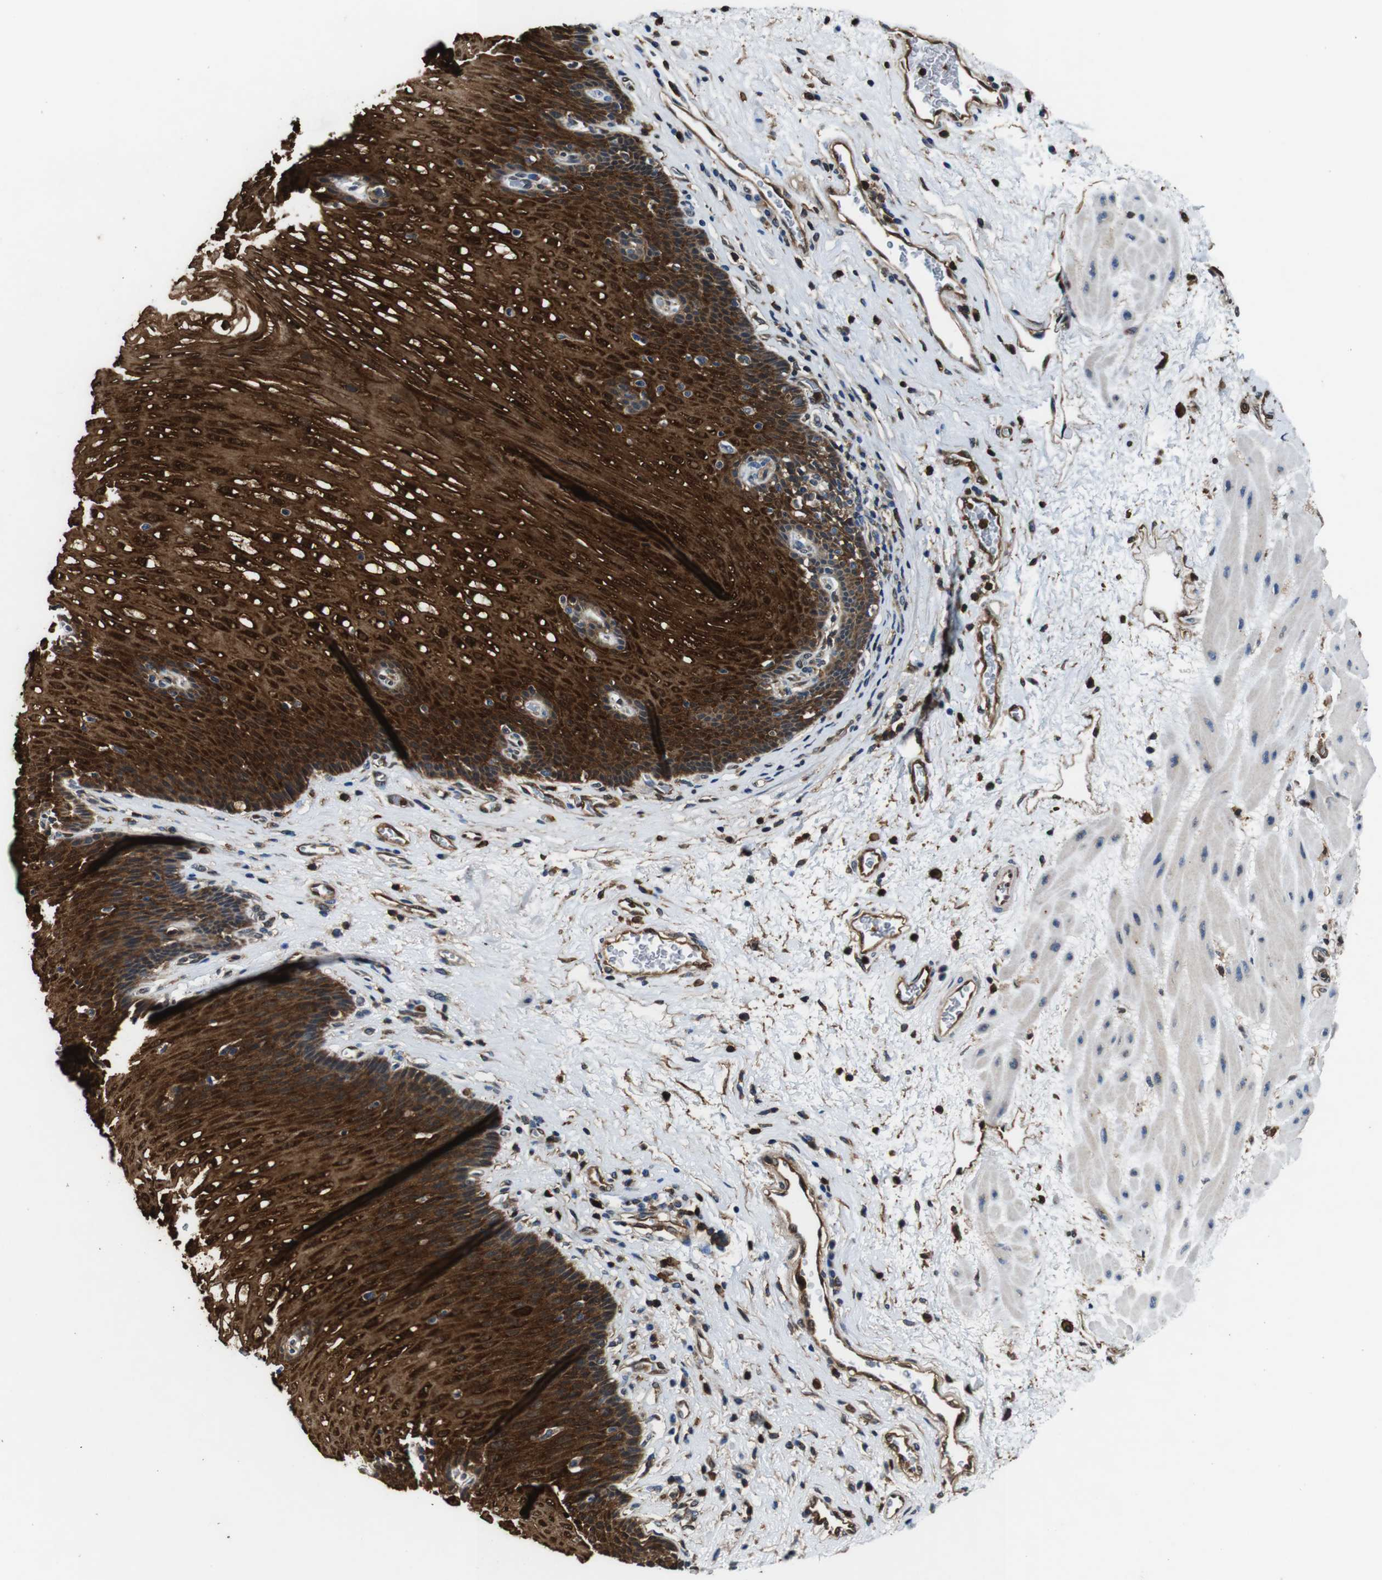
{"staining": {"intensity": "strong", "quantity": ">75%", "location": "cytoplasmic/membranous,nuclear"}, "tissue": "esophagus", "cell_type": "Squamous epithelial cells", "image_type": "normal", "snomed": [{"axis": "morphology", "description": "Normal tissue, NOS"}, {"axis": "topography", "description": "Esophagus"}], "caption": "IHC photomicrograph of benign esophagus: esophagus stained using IHC exhibits high levels of strong protein expression localized specifically in the cytoplasmic/membranous,nuclear of squamous epithelial cells, appearing as a cytoplasmic/membranous,nuclear brown color.", "gene": "ANXA1", "patient": {"sex": "male", "age": 48}}